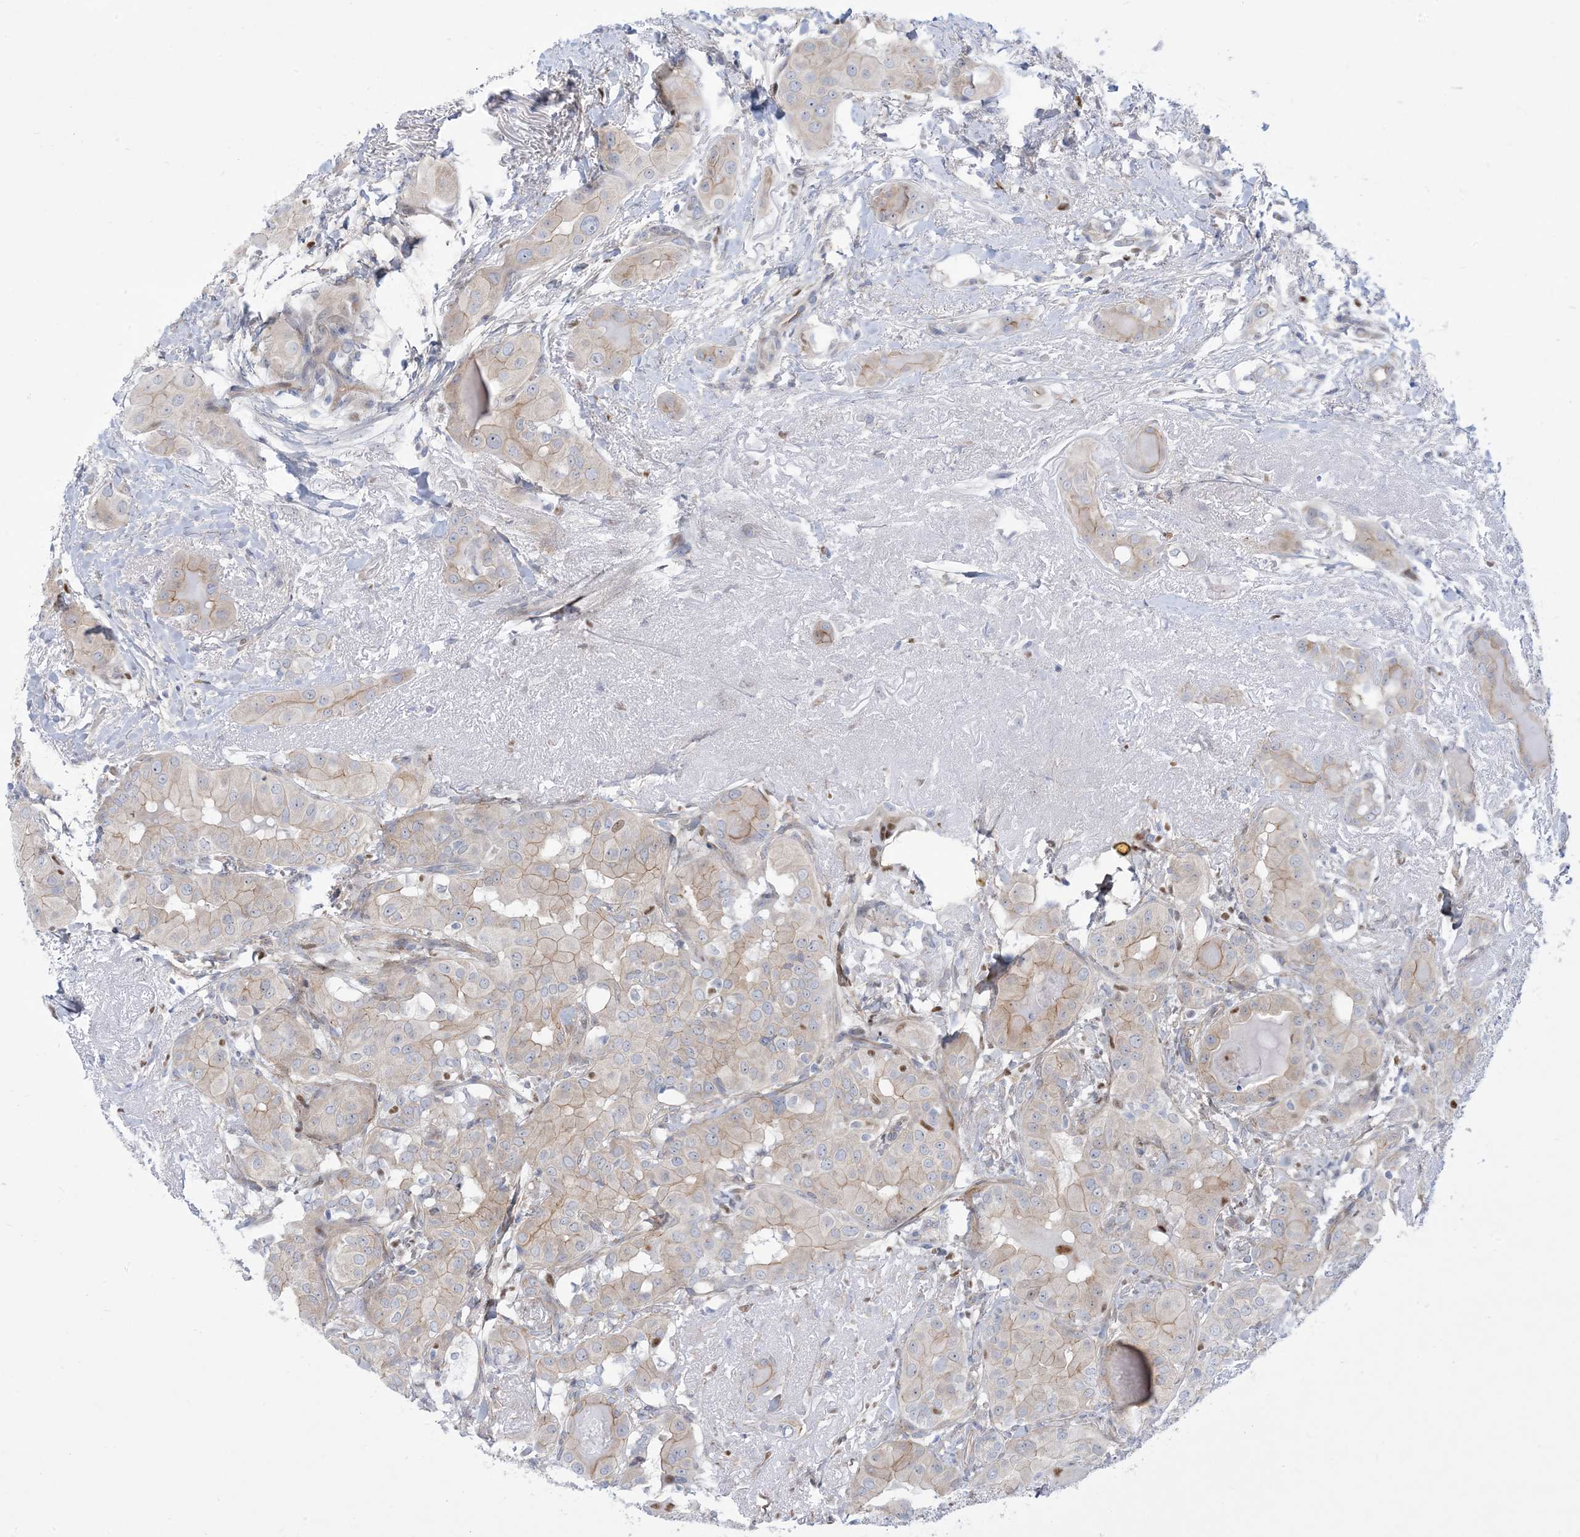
{"staining": {"intensity": "weak", "quantity": "25%-75%", "location": "cytoplasmic/membranous"}, "tissue": "thyroid cancer", "cell_type": "Tumor cells", "image_type": "cancer", "snomed": [{"axis": "morphology", "description": "Papillary adenocarcinoma, NOS"}, {"axis": "topography", "description": "Thyroid gland"}], "caption": "IHC (DAB (3,3'-diaminobenzidine)) staining of thyroid papillary adenocarcinoma shows weak cytoplasmic/membranous protein staining in about 25%-75% of tumor cells. (DAB IHC, brown staining for protein, blue staining for nuclei).", "gene": "MARS2", "patient": {"sex": "male", "age": 33}}